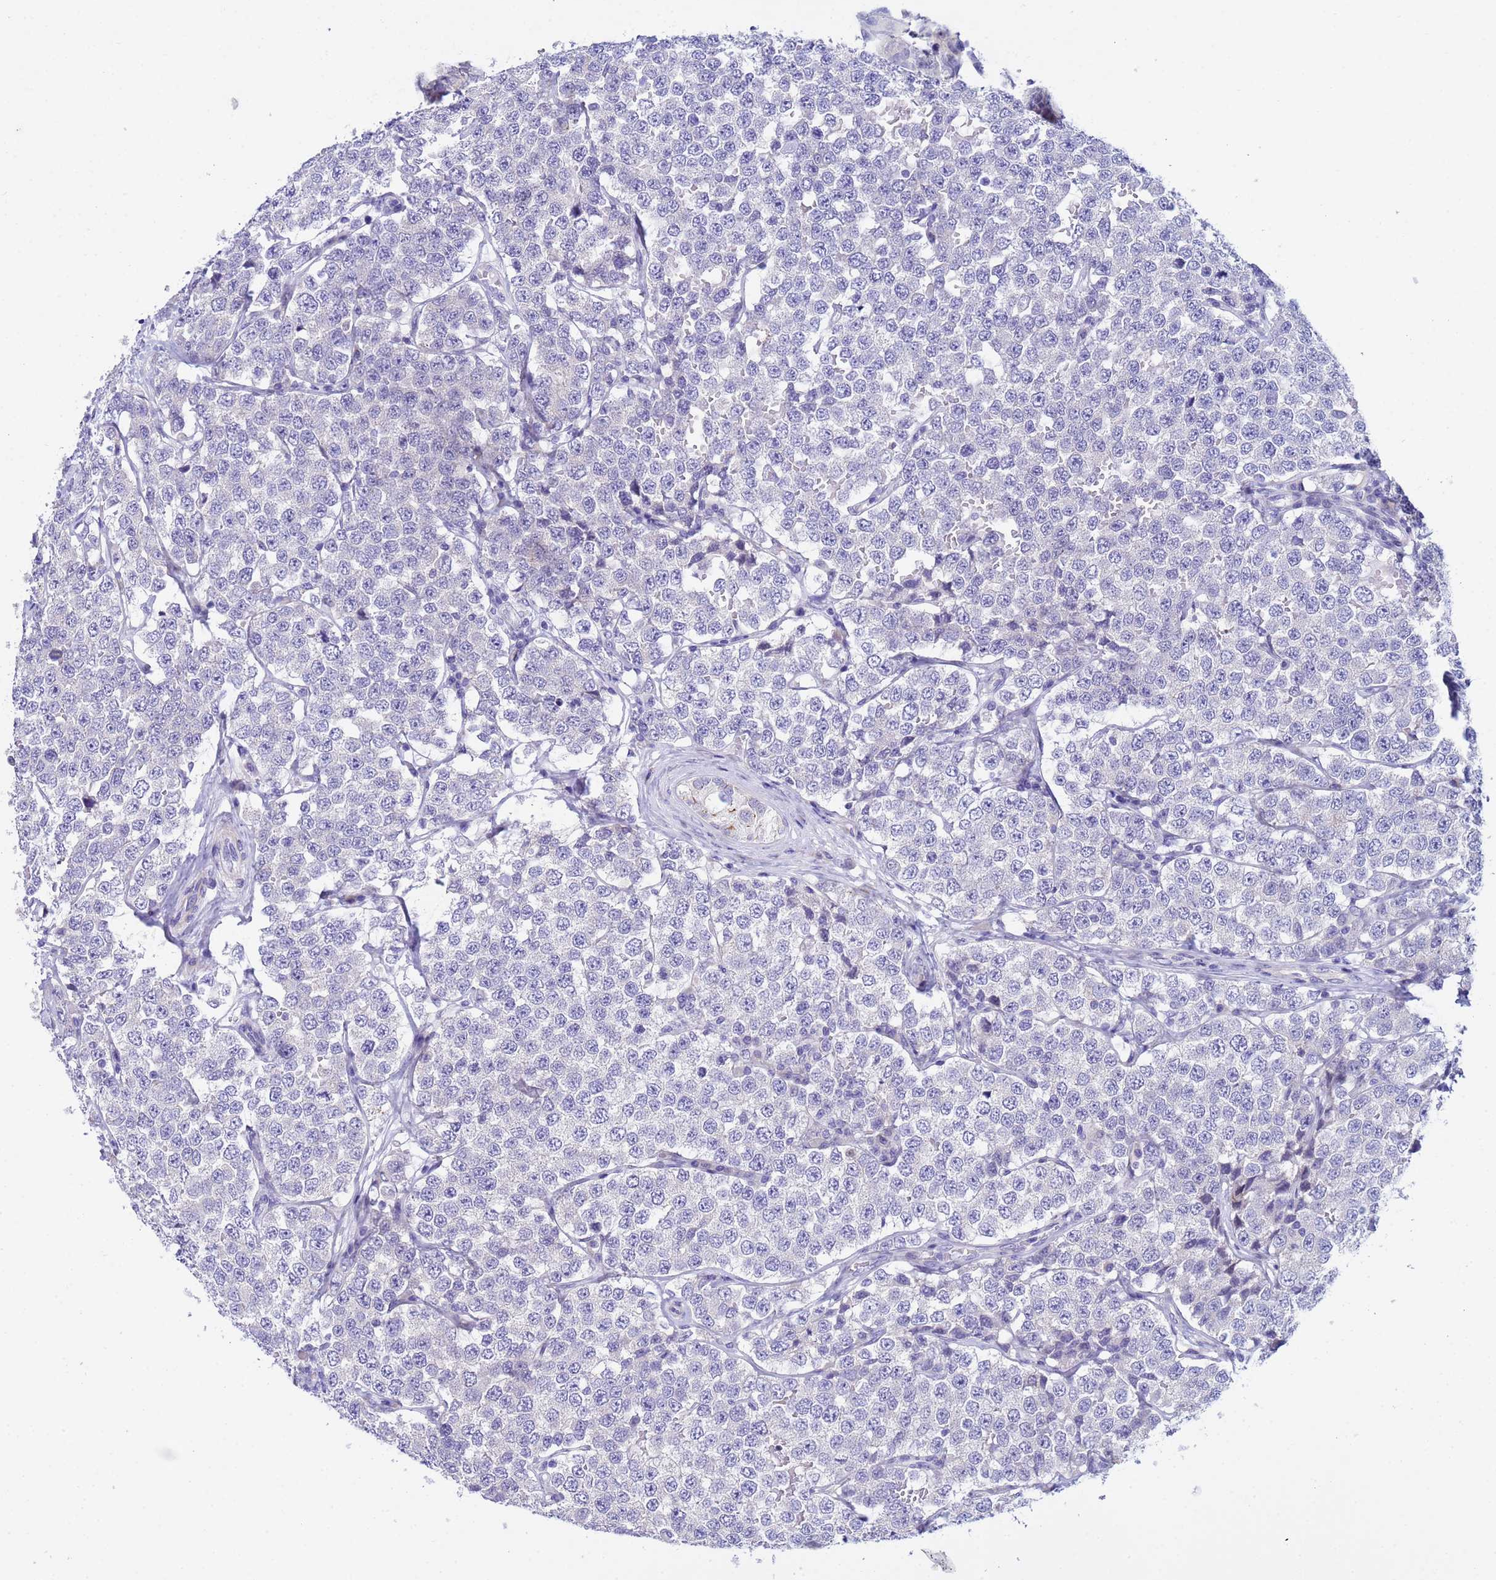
{"staining": {"intensity": "negative", "quantity": "none", "location": "none"}, "tissue": "testis cancer", "cell_type": "Tumor cells", "image_type": "cancer", "snomed": [{"axis": "morphology", "description": "Seminoma, NOS"}, {"axis": "topography", "description": "Testis"}], "caption": "Tumor cells are negative for protein expression in human testis cancer (seminoma).", "gene": "IGSF11", "patient": {"sex": "male", "age": 34}}